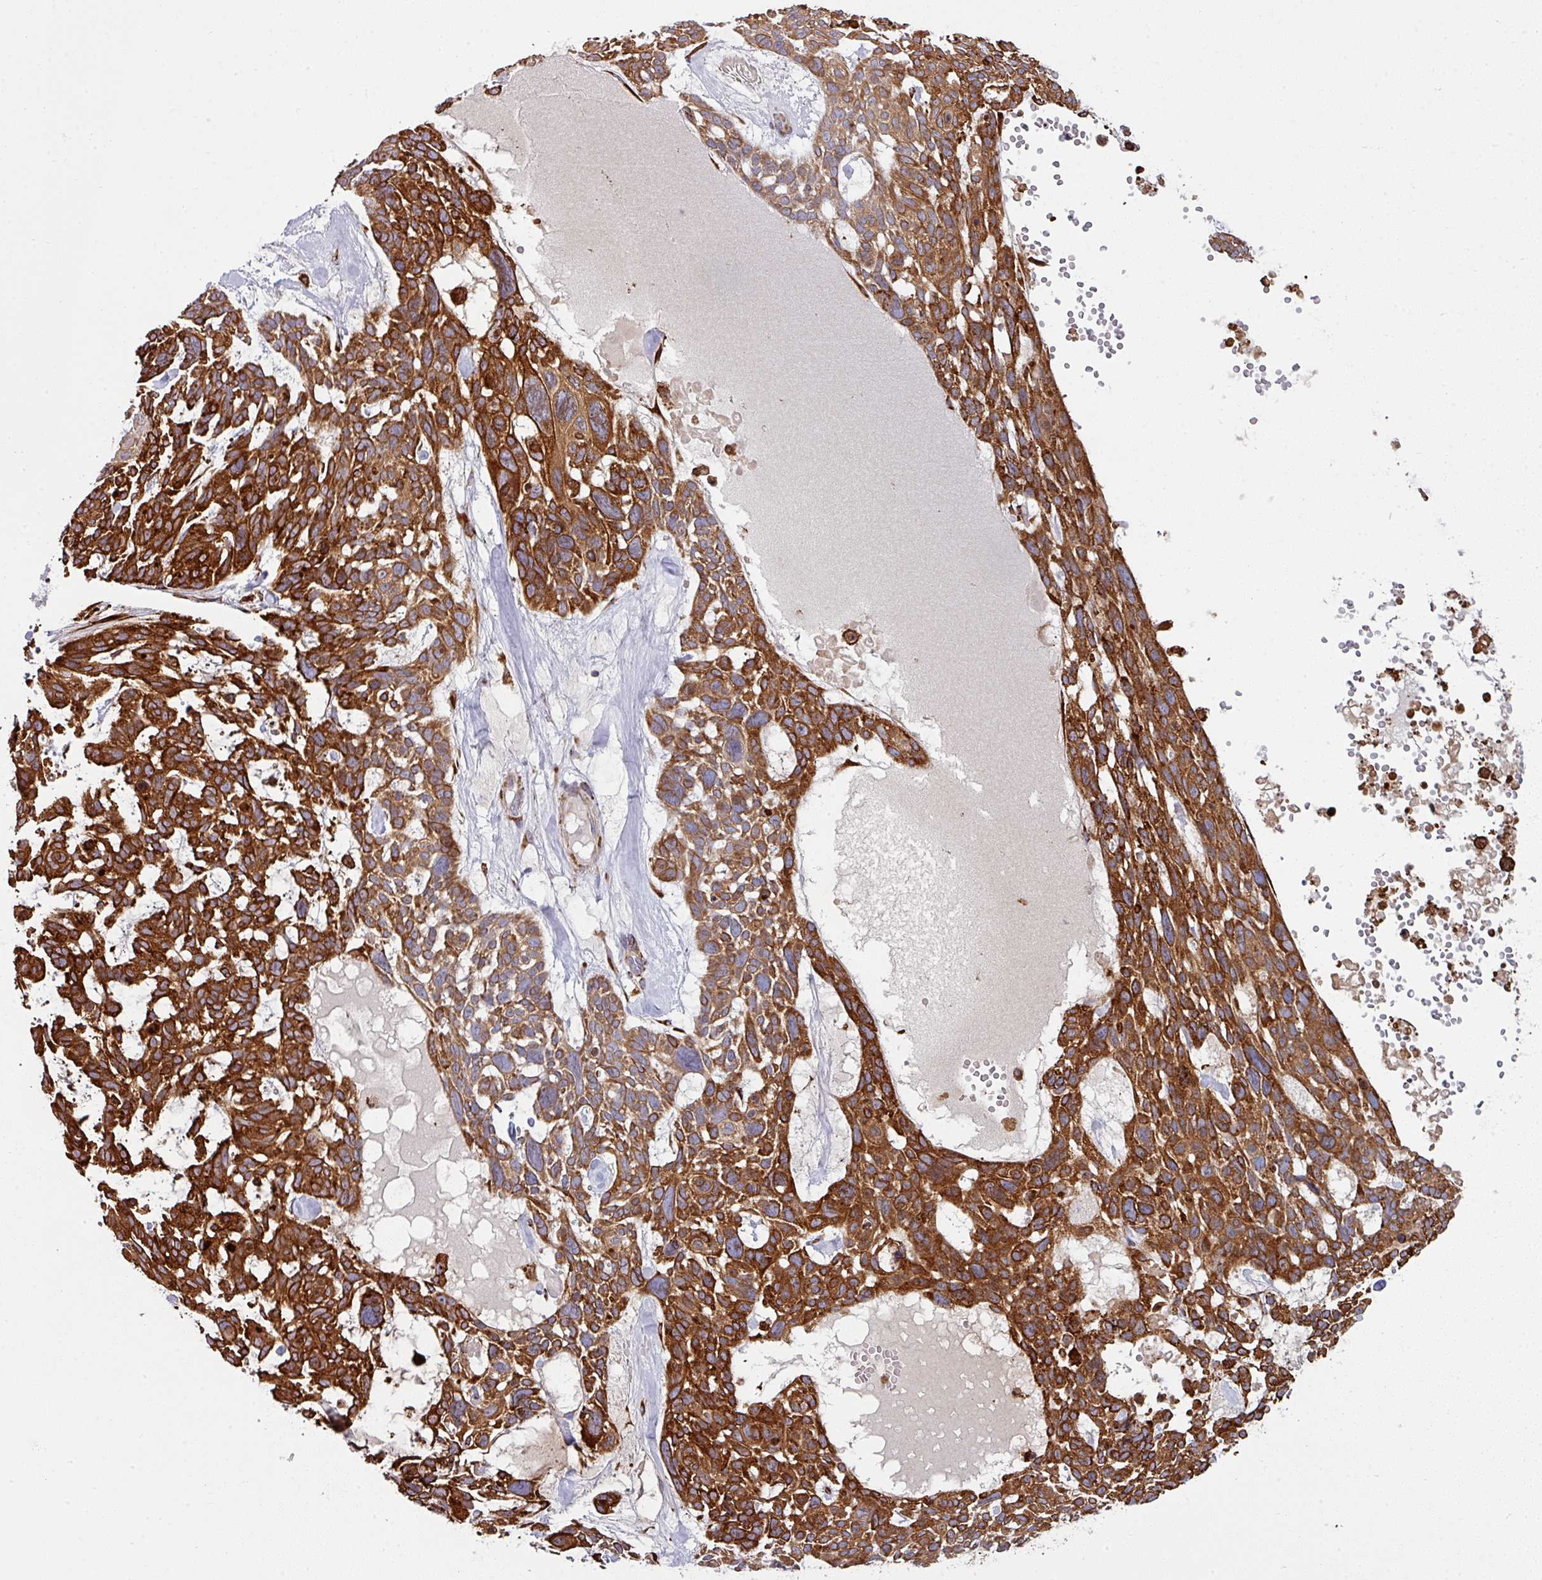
{"staining": {"intensity": "strong", "quantity": ">75%", "location": "cytoplasmic/membranous"}, "tissue": "skin cancer", "cell_type": "Tumor cells", "image_type": "cancer", "snomed": [{"axis": "morphology", "description": "Basal cell carcinoma"}, {"axis": "topography", "description": "Skin"}], "caption": "Human skin cancer stained with a protein marker reveals strong staining in tumor cells.", "gene": "ZNF268", "patient": {"sex": "male", "age": 88}}